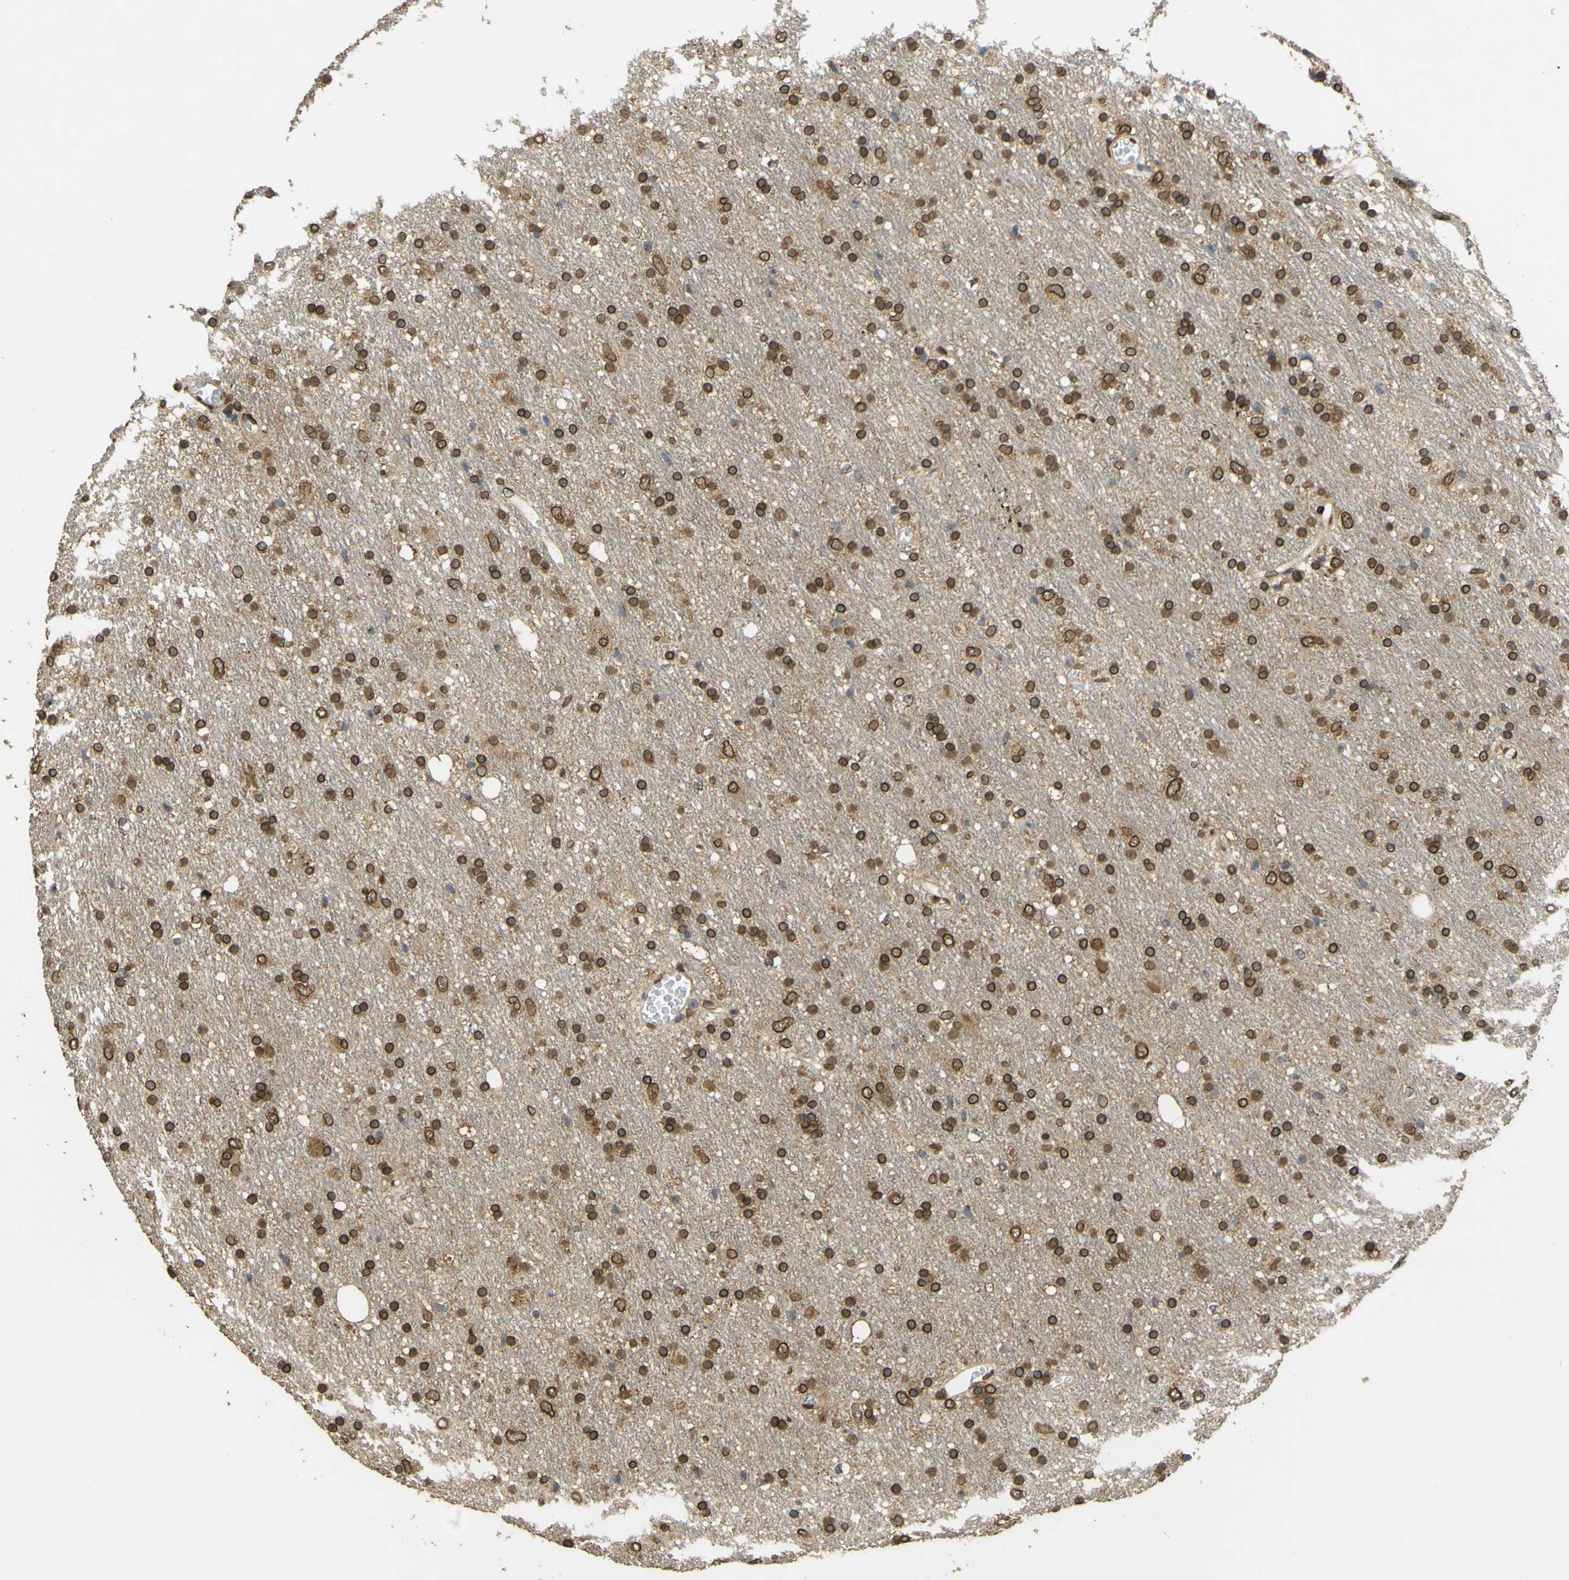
{"staining": {"intensity": "moderate", "quantity": "25%-75%", "location": "cytoplasmic/membranous,nuclear"}, "tissue": "glioma", "cell_type": "Tumor cells", "image_type": "cancer", "snomed": [{"axis": "morphology", "description": "Glioma, malignant, Low grade"}, {"axis": "topography", "description": "Brain"}], "caption": "A high-resolution image shows immunohistochemistry staining of malignant glioma (low-grade), which displays moderate cytoplasmic/membranous and nuclear expression in about 25%-75% of tumor cells. The protein of interest is shown in brown color, while the nuclei are stained blue.", "gene": "GALNT1", "patient": {"sex": "male", "age": 77}}